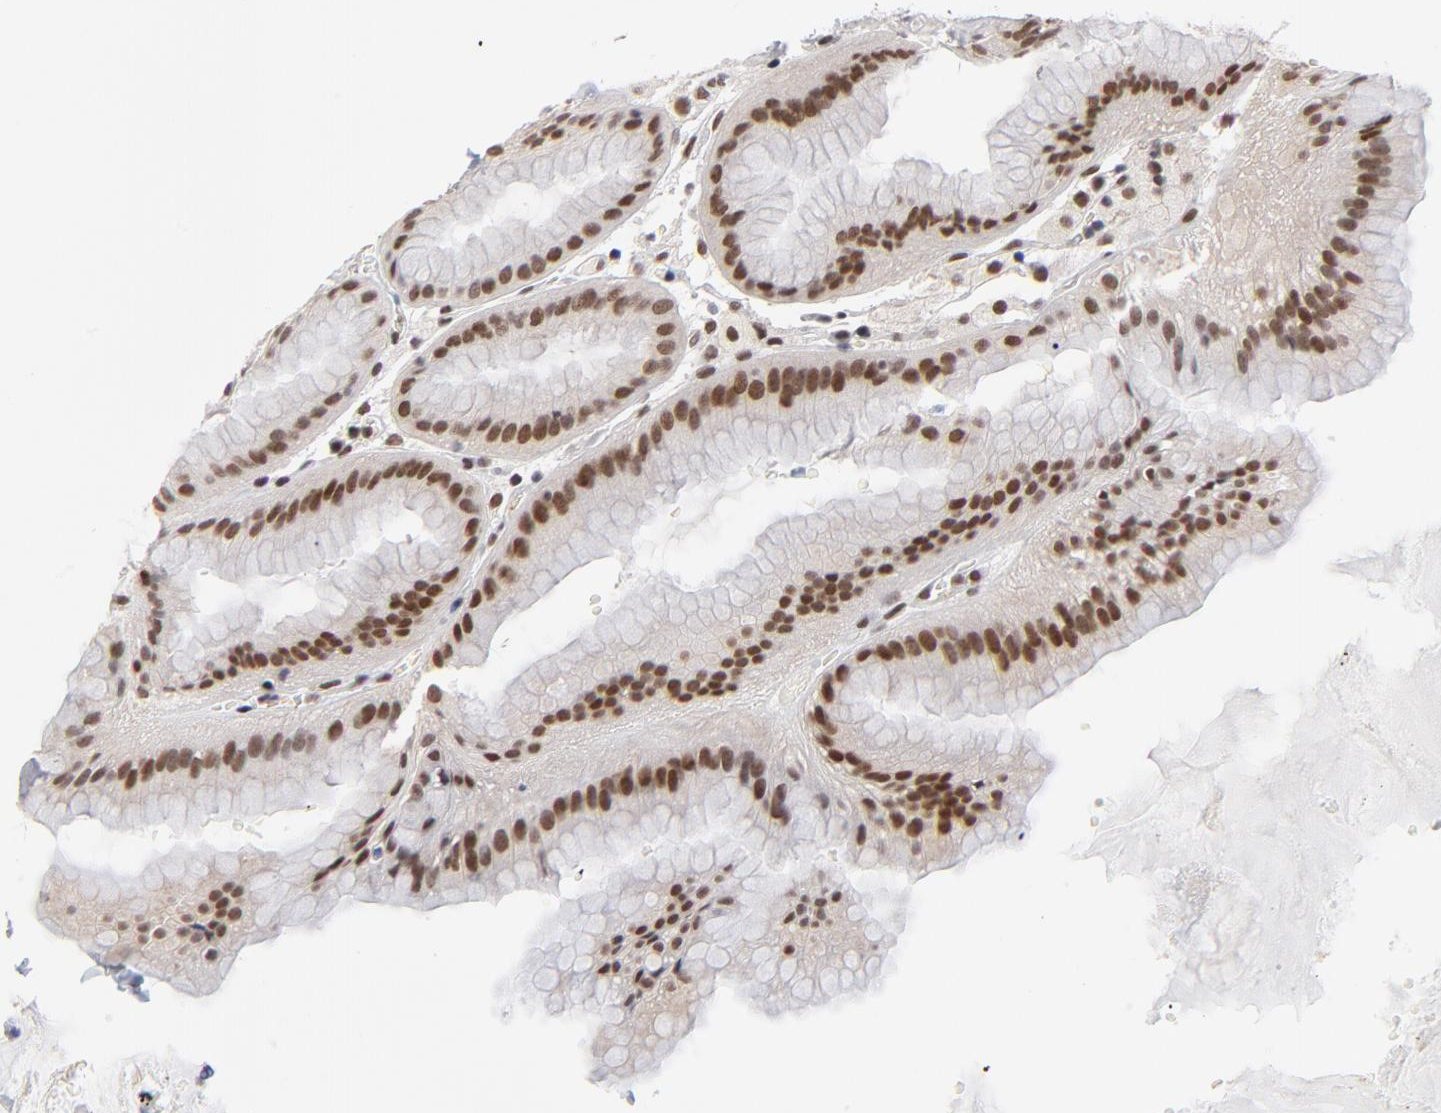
{"staining": {"intensity": "strong", "quantity": ">75%", "location": "nuclear"}, "tissue": "stomach", "cell_type": "Glandular cells", "image_type": "normal", "snomed": [{"axis": "morphology", "description": "Normal tissue, NOS"}, {"axis": "topography", "description": "Stomach, lower"}], "caption": "Immunohistochemical staining of normal human stomach shows >75% levels of strong nuclear protein expression in approximately >75% of glandular cells.", "gene": "ZMYM3", "patient": {"sex": "male", "age": 71}}